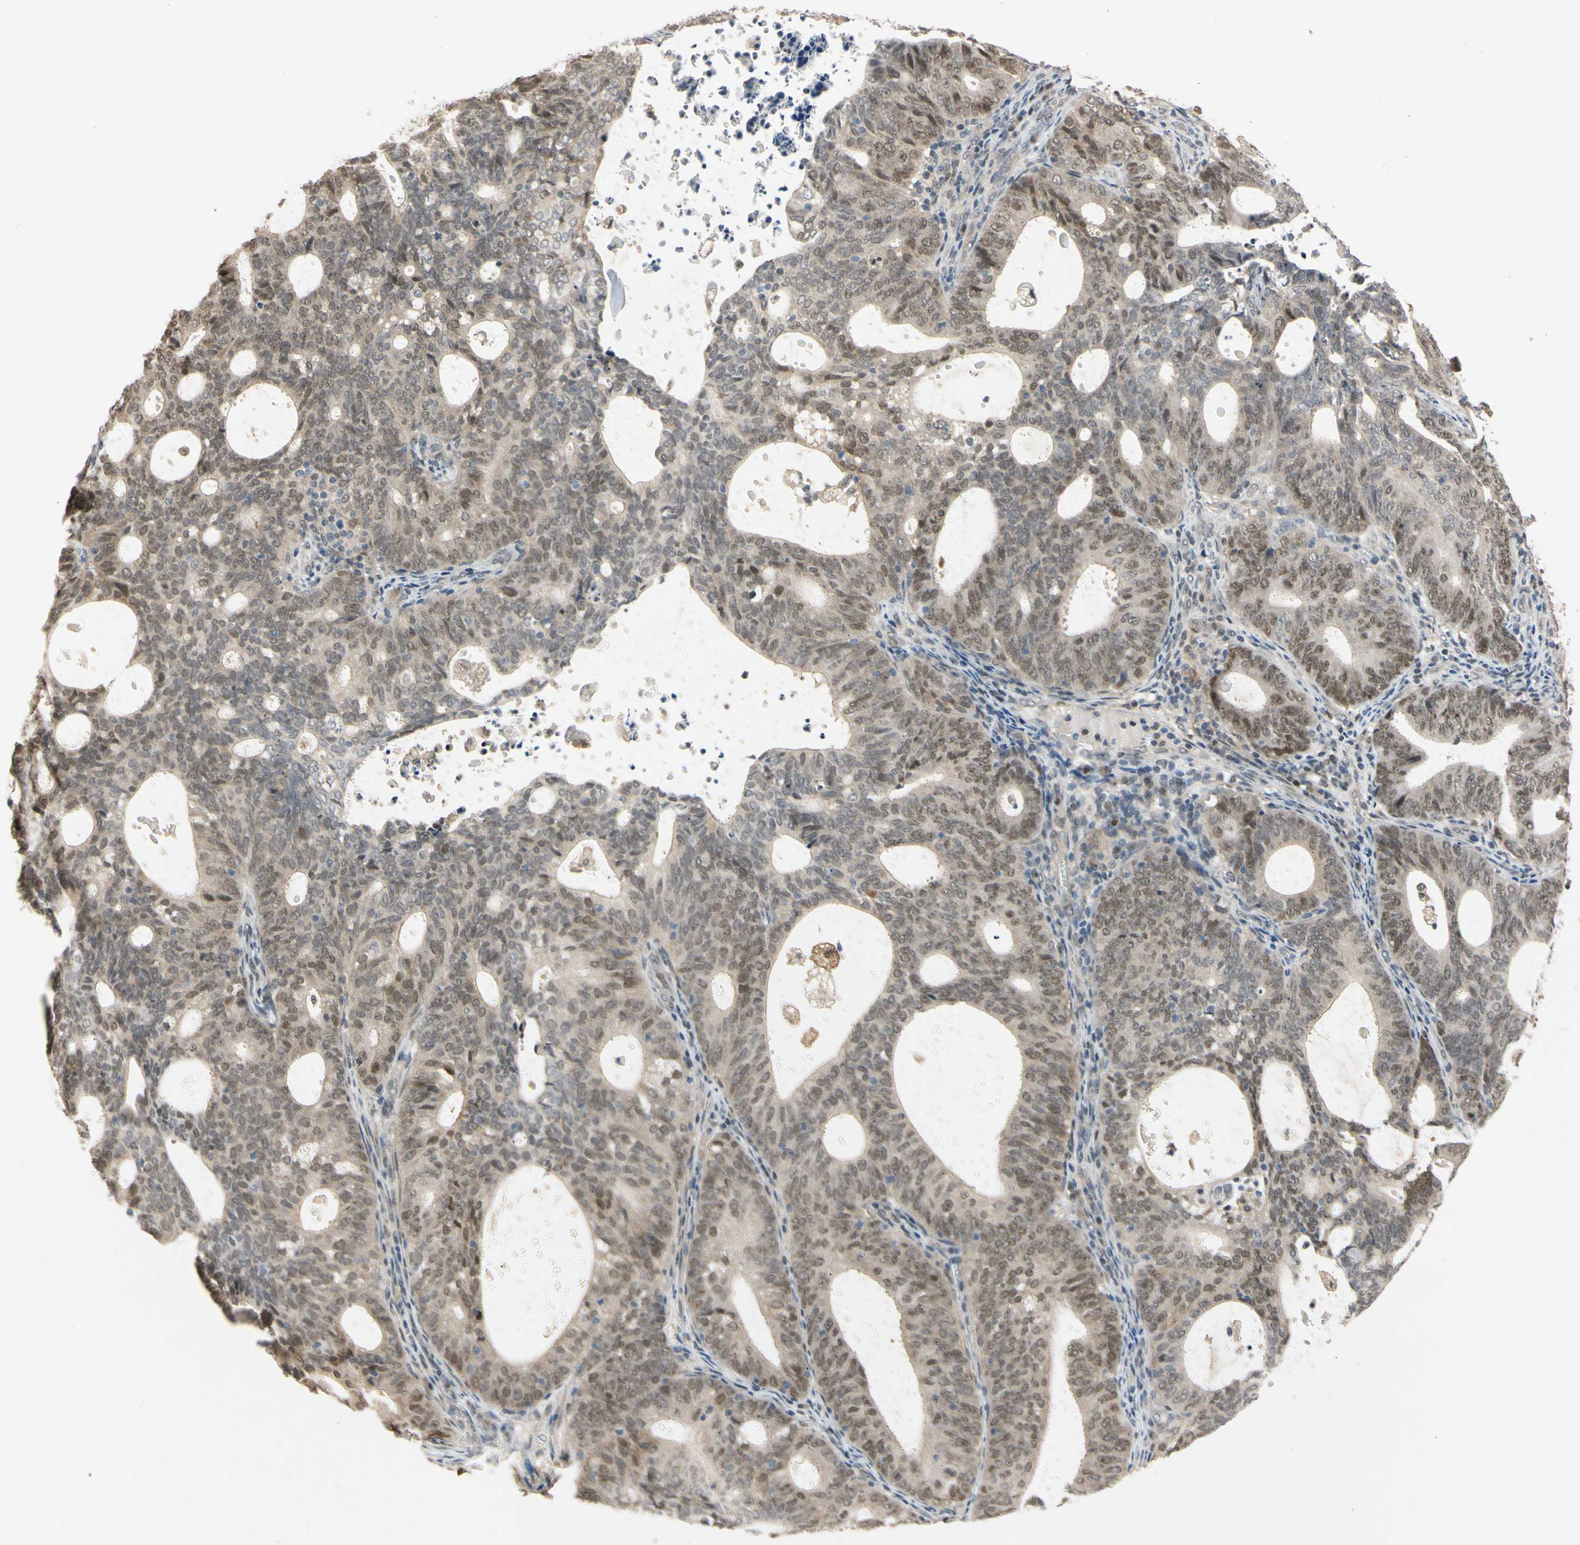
{"staining": {"intensity": "moderate", "quantity": ">75%", "location": "cytoplasmic/membranous,nuclear"}, "tissue": "endometrial cancer", "cell_type": "Tumor cells", "image_type": "cancer", "snomed": [{"axis": "morphology", "description": "Adenocarcinoma, NOS"}, {"axis": "topography", "description": "Uterus"}], "caption": "Adenocarcinoma (endometrial) stained with a brown dye reveals moderate cytoplasmic/membranous and nuclear positive expression in about >75% of tumor cells.", "gene": "RIOX2", "patient": {"sex": "female", "age": 83}}